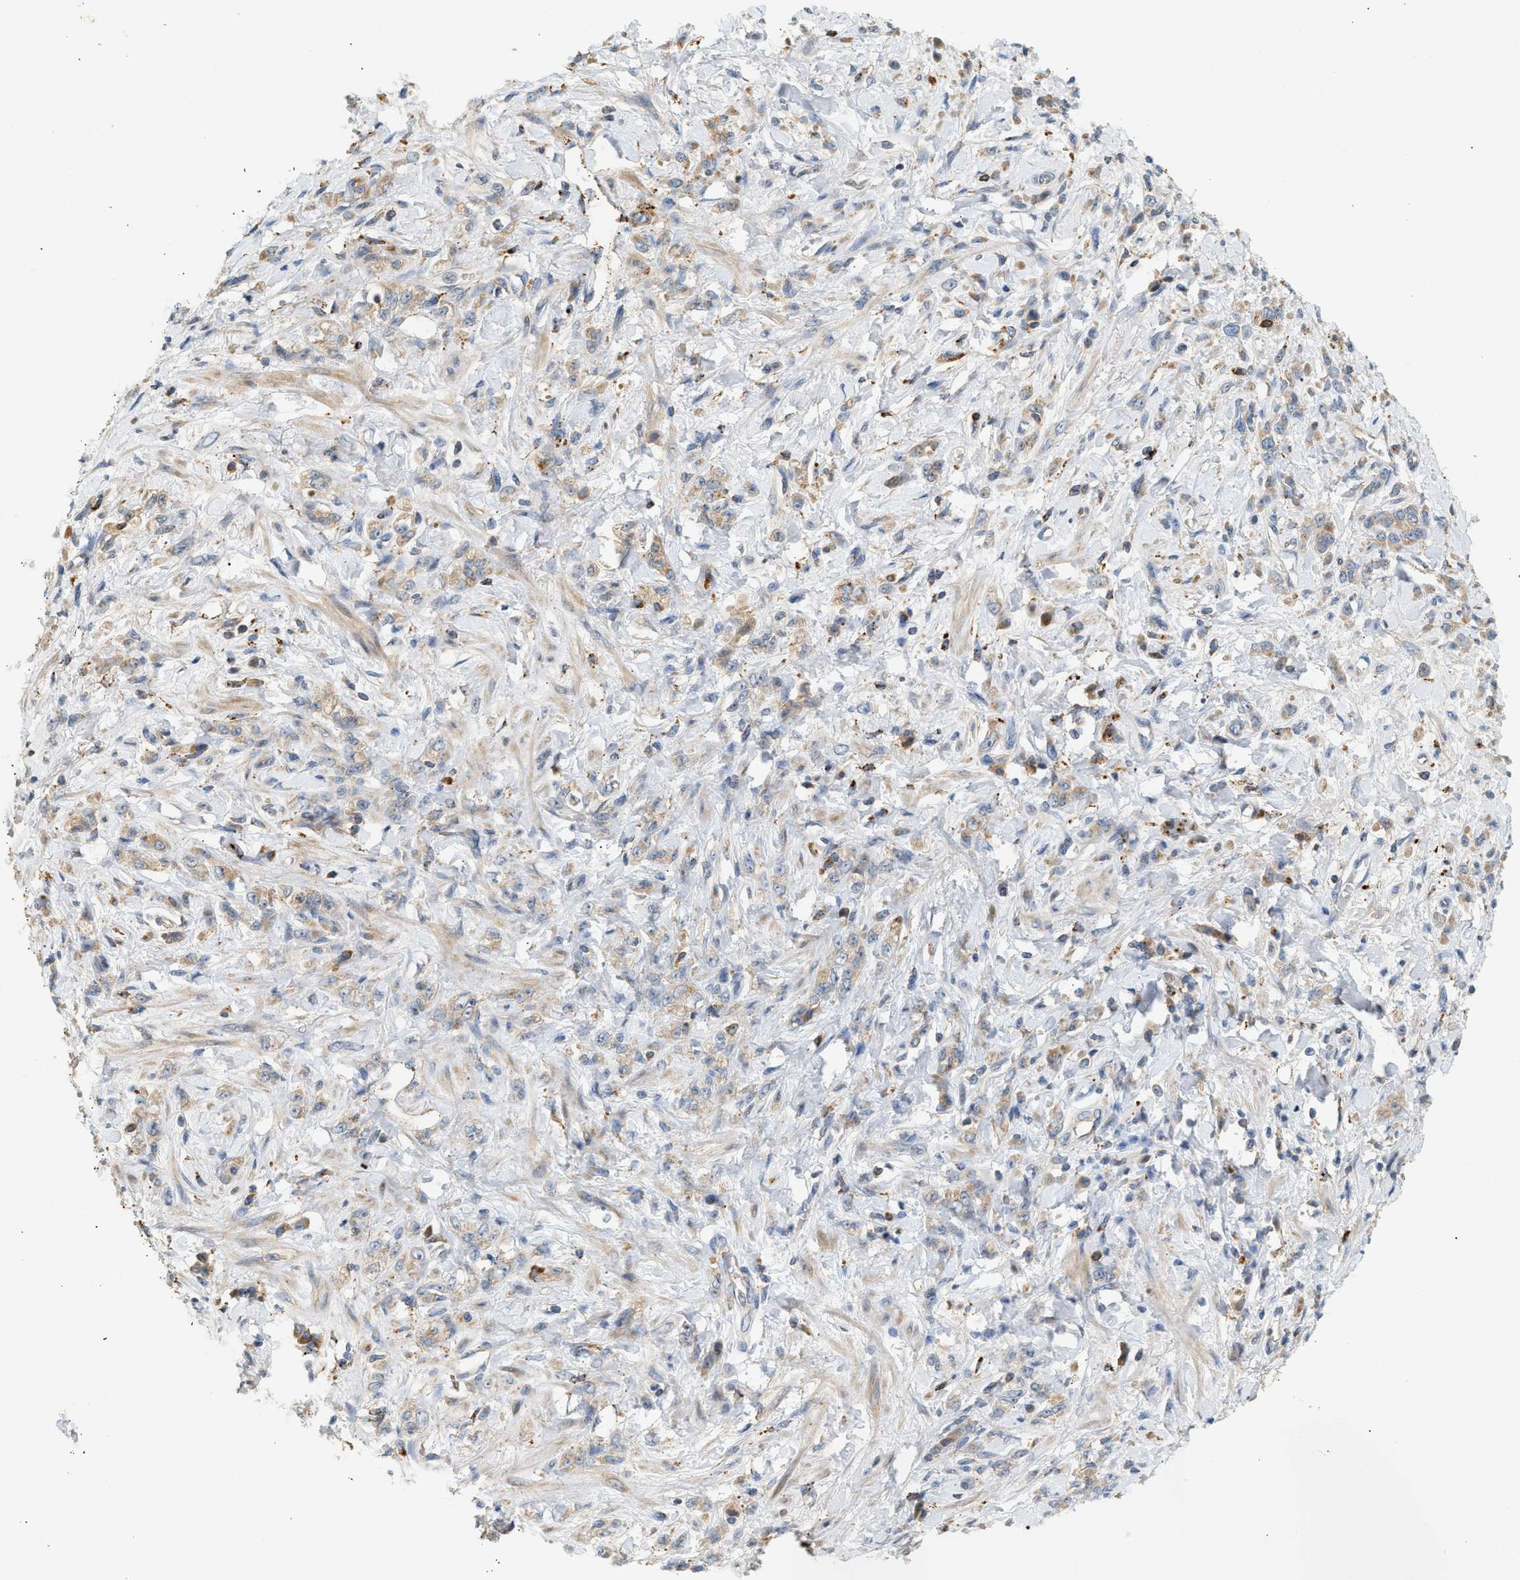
{"staining": {"intensity": "weak", "quantity": ">75%", "location": "cytoplasmic/membranous"}, "tissue": "stomach cancer", "cell_type": "Tumor cells", "image_type": "cancer", "snomed": [{"axis": "morphology", "description": "Normal tissue, NOS"}, {"axis": "morphology", "description": "Adenocarcinoma, NOS"}, {"axis": "topography", "description": "Stomach"}], "caption": "Stomach cancer (adenocarcinoma) stained with a protein marker shows weak staining in tumor cells.", "gene": "ENTHD1", "patient": {"sex": "male", "age": 82}}